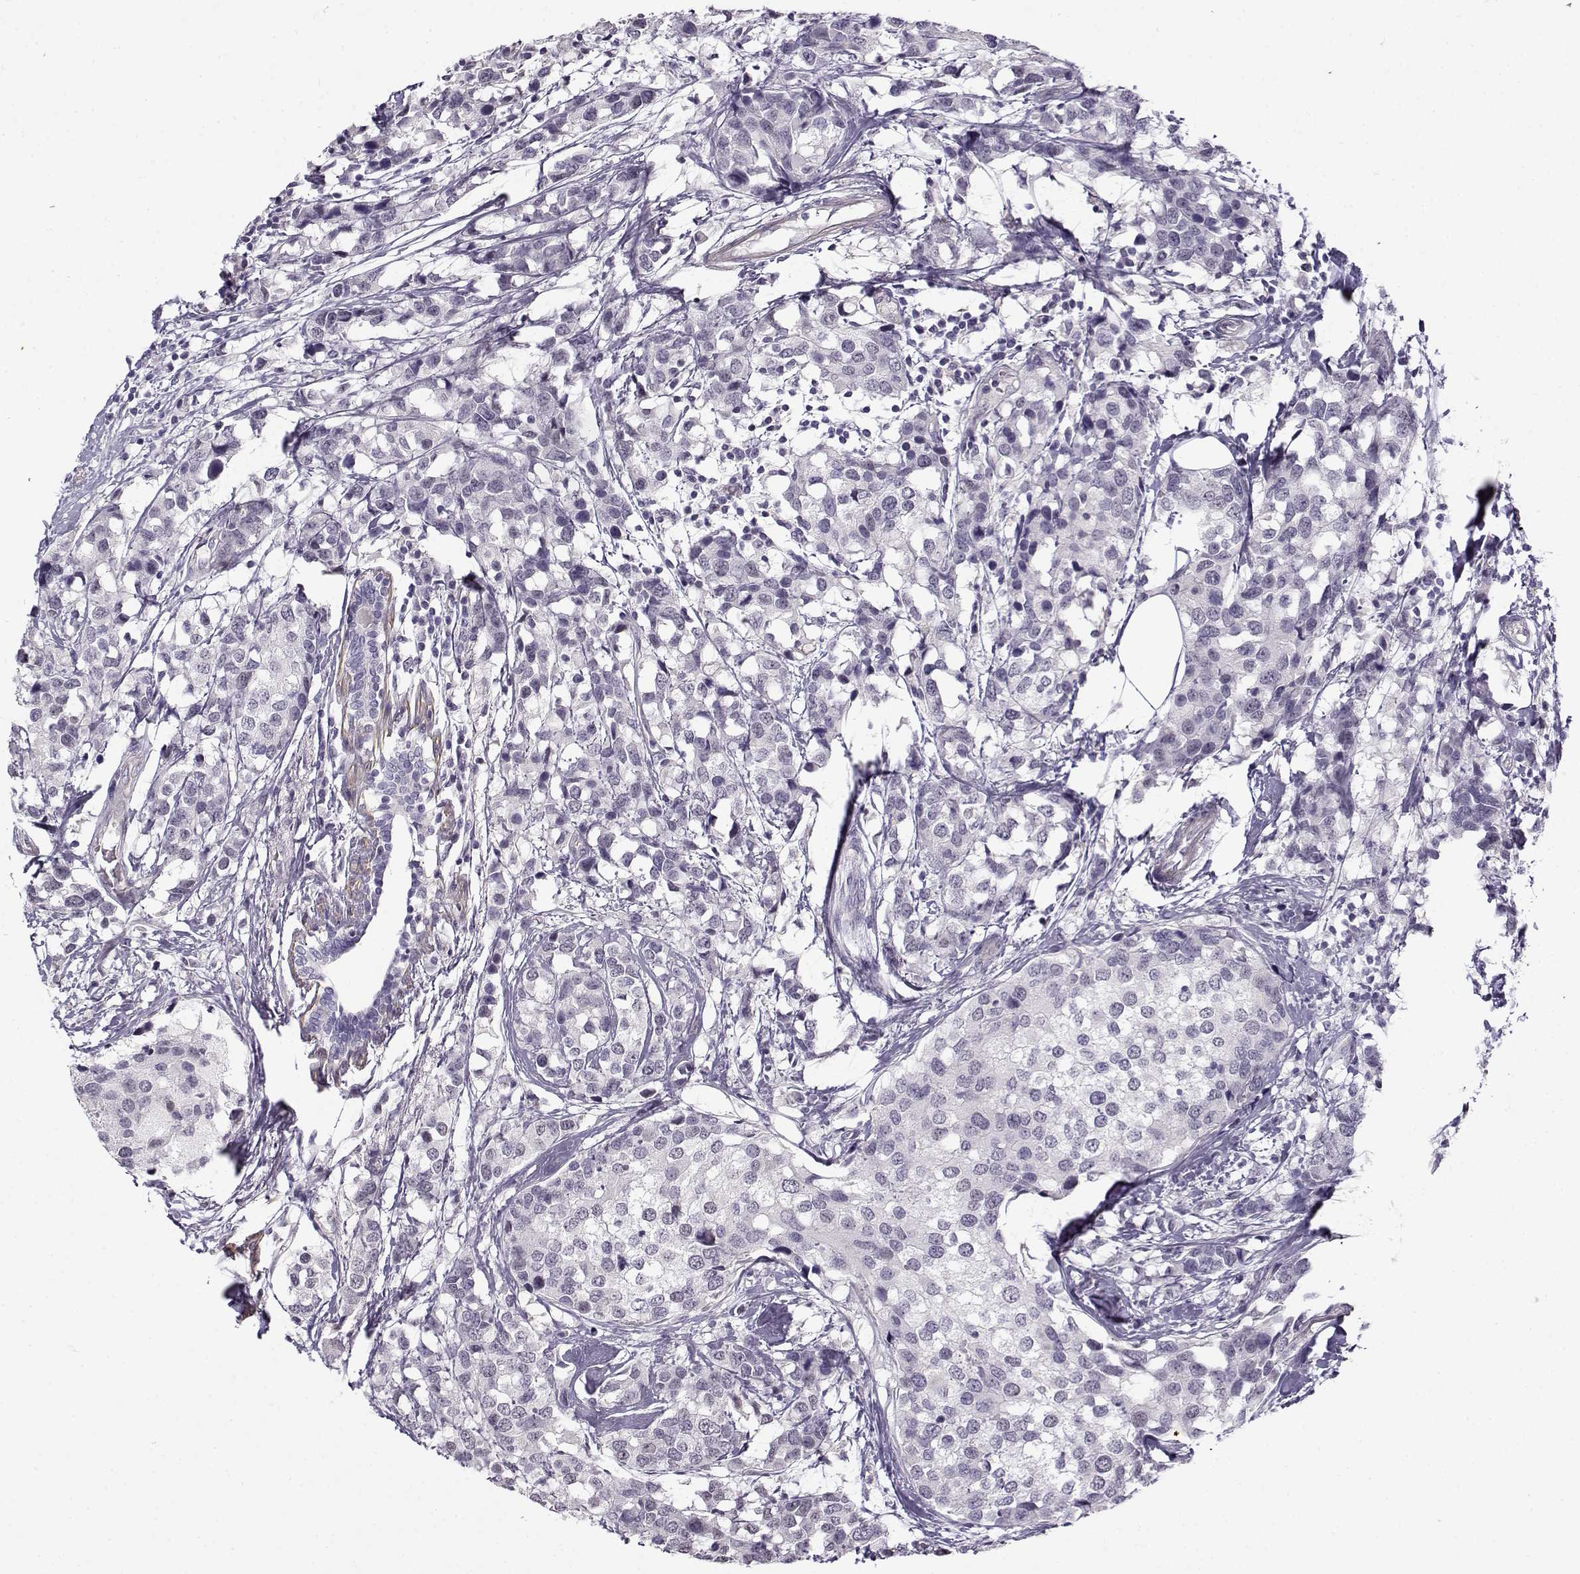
{"staining": {"intensity": "negative", "quantity": "none", "location": "none"}, "tissue": "breast cancer", "cell_type": "Tumor cells", "image_type": "cancer", "snomed": [{"axis": "morphology", "description": "Lobular carcinoma"}, {"axis": "topography", "description": "Breast"}], "caption": "Photomicrograph shows no significant protein positivity in tumor cells of breast cancer (lobular carcinoma).", "gene": "TEX55", "patient": {"sex": "female", "age": 59}}